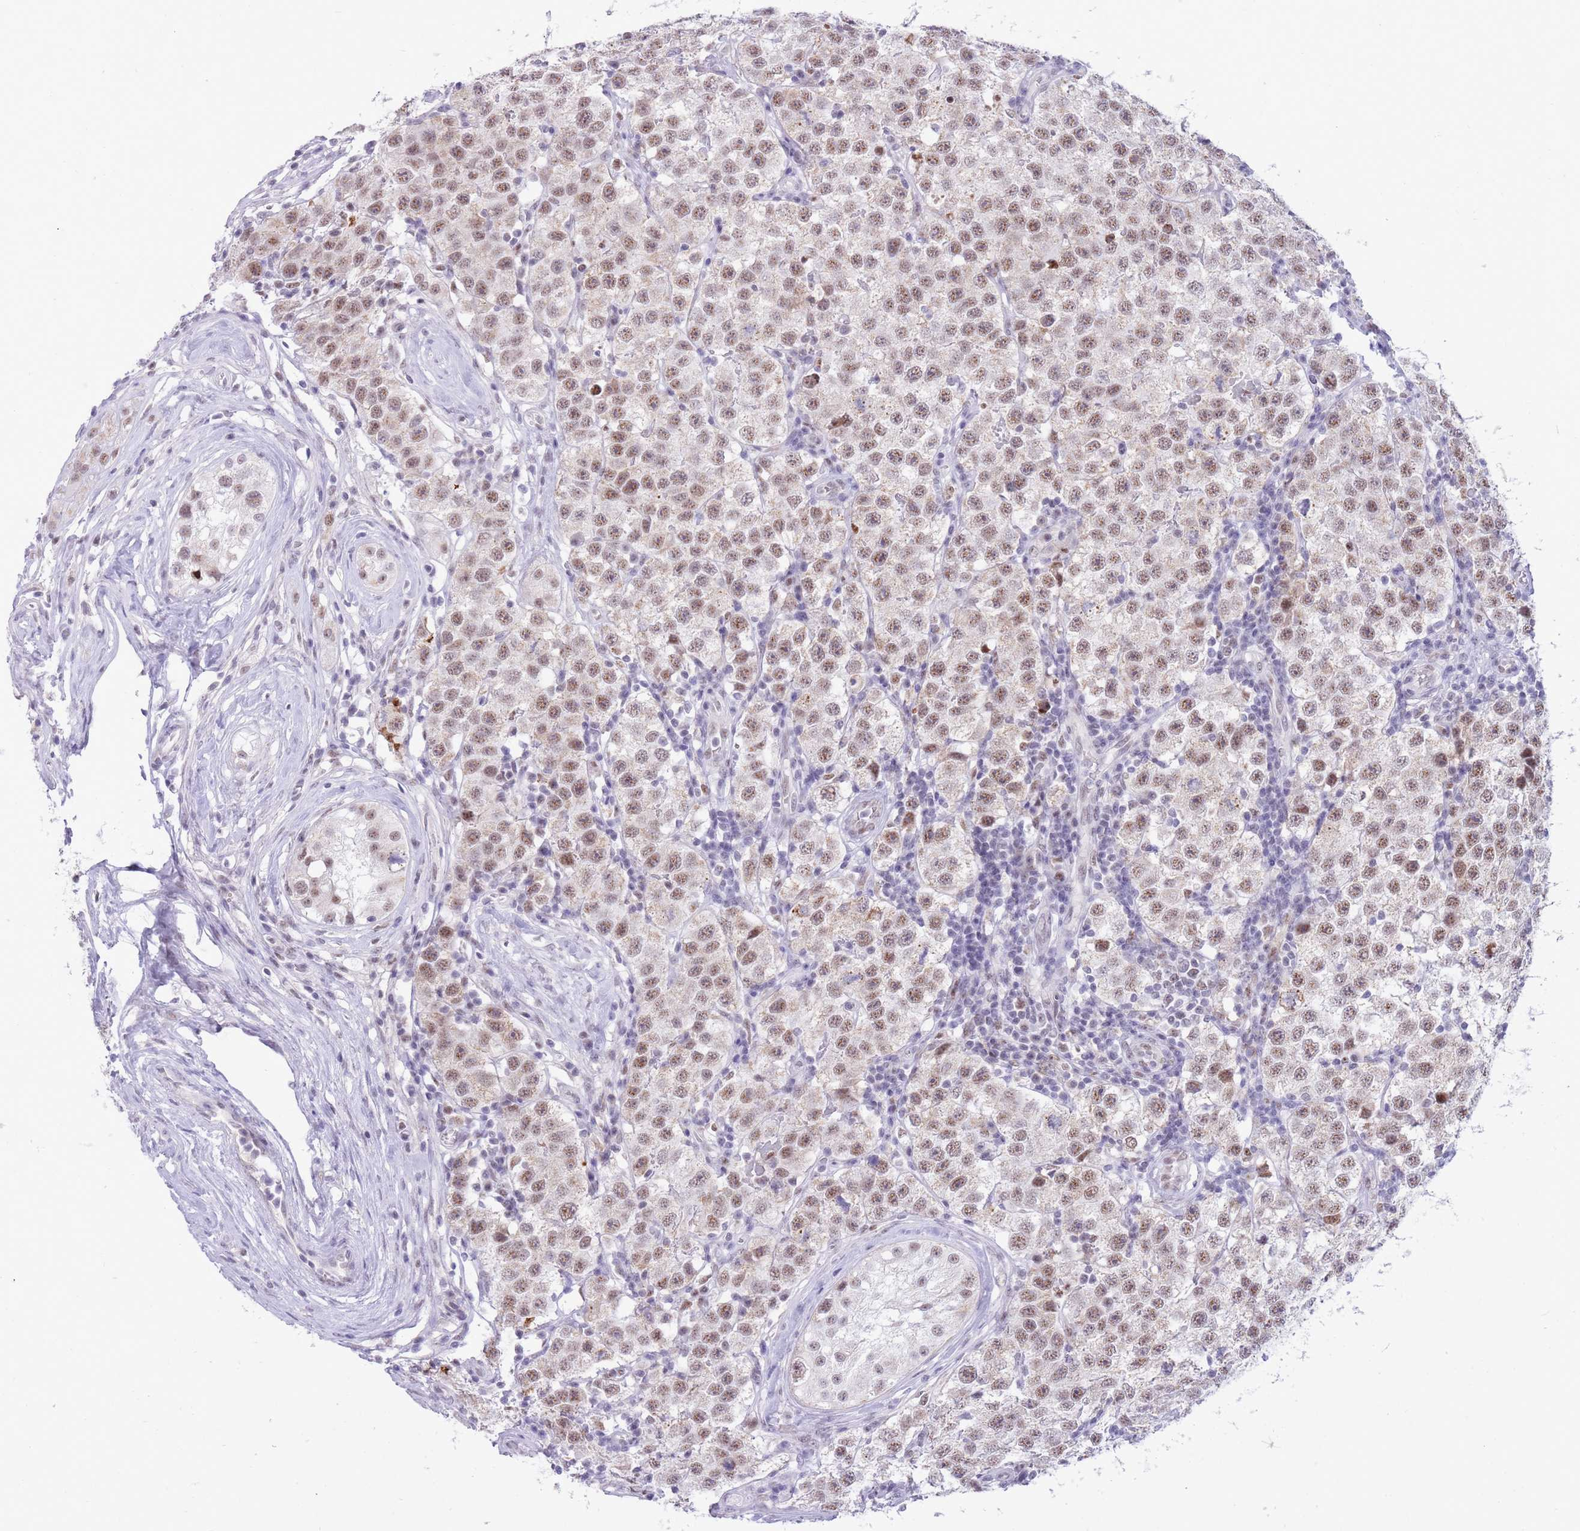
{"staining": {"intensity": "moderate", "quantity": ">75%", "location": "nuclear"}, "tissue": "testis cancer", "cell_type": "Tumor cells", "image_type": "cancer", "snomed": [{"axis": "morphology", "description": "Seminoma, NOS"}, {"axis": "topography", "description": "Testis"}], "caption": "Human testis seminoma stained with a protein marker shows moderate staining in tumor cells.", "gene": "CYP2B6", "patient": {"sex": "male", "age": 34}}